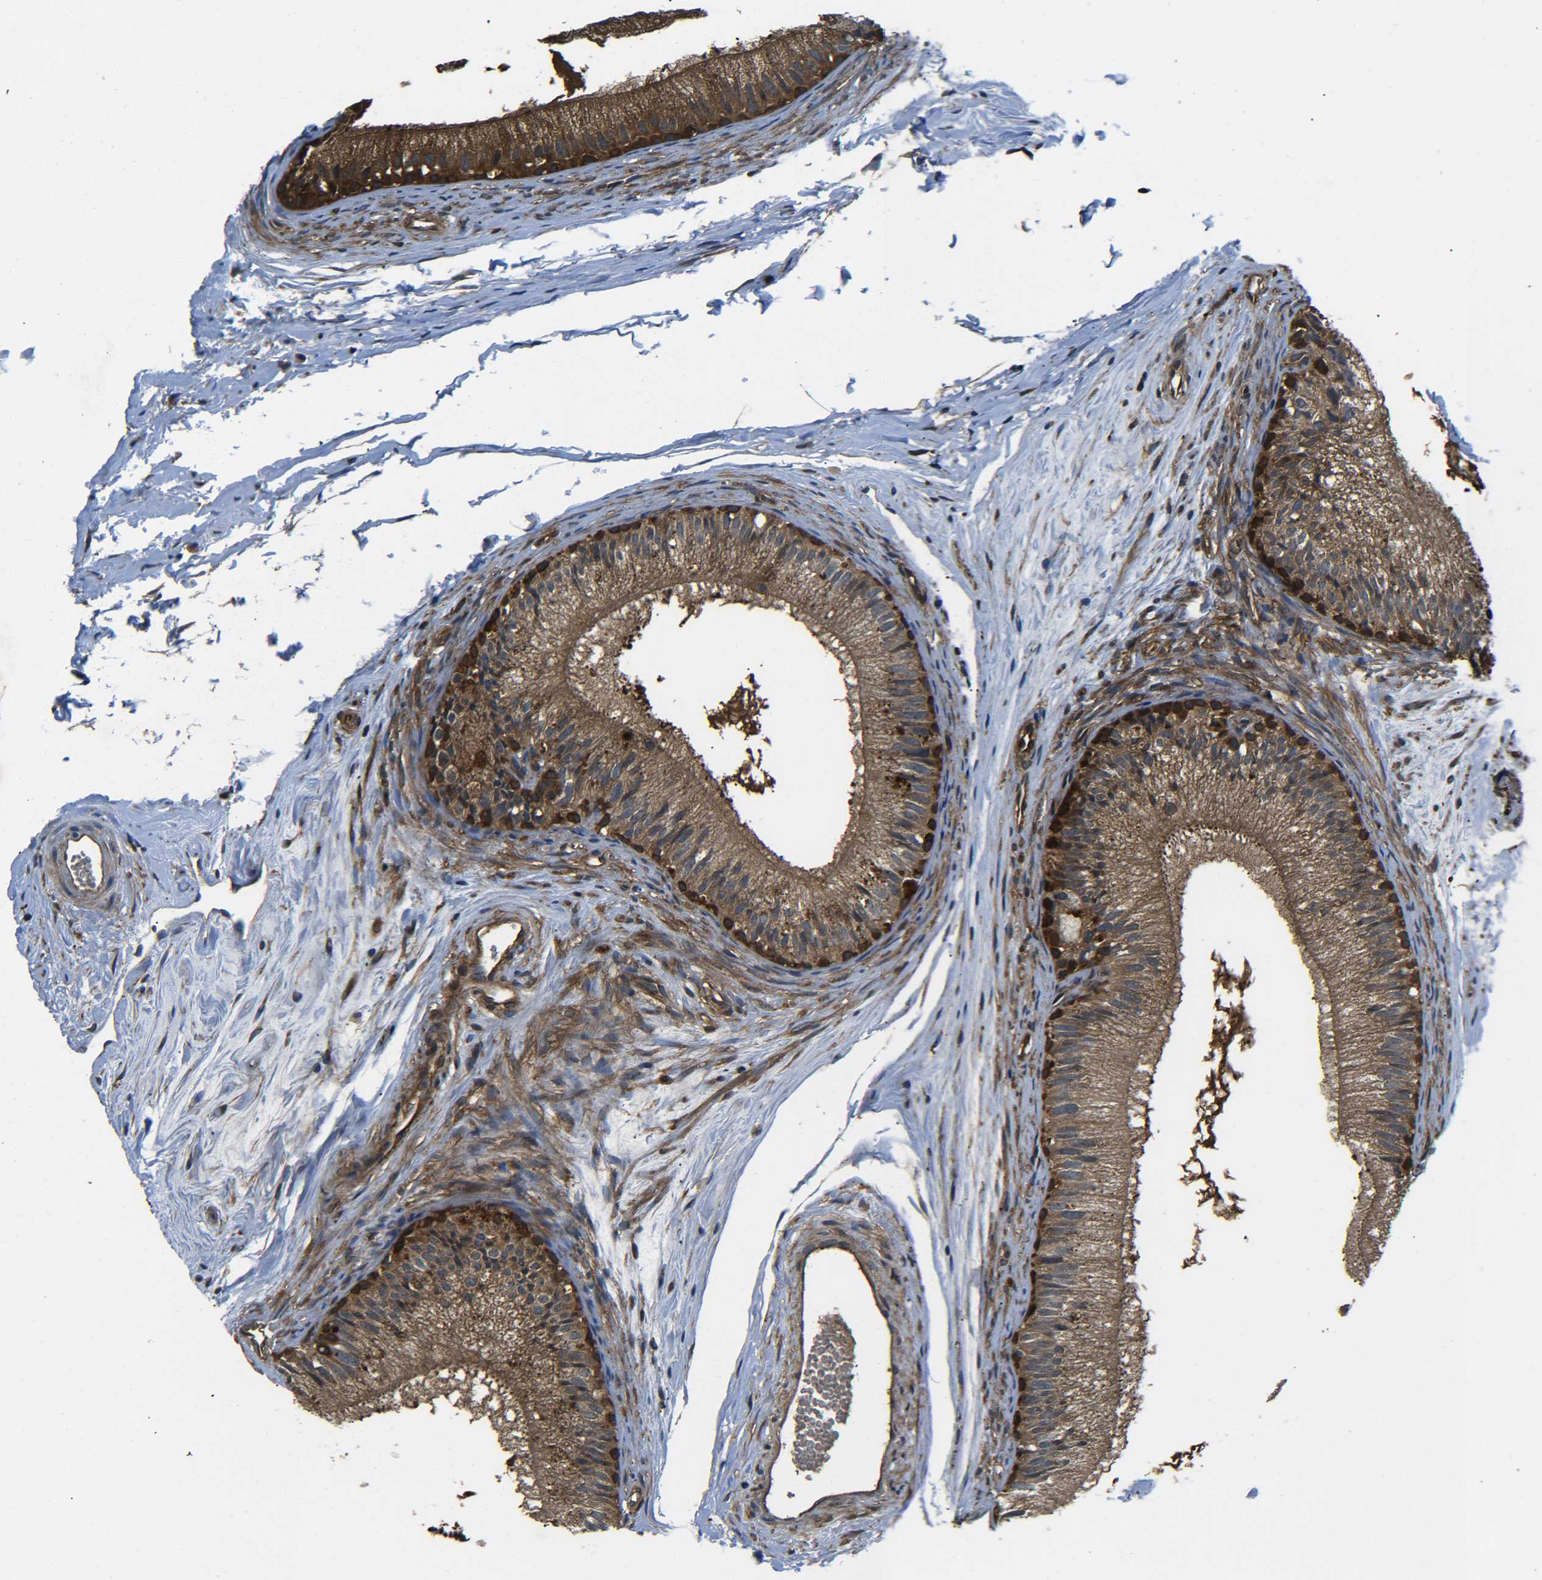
{"staining": {"intensity": "strong", "quantity": ">75%", "location": "cytoplasmic/membranous"}, "tissue": "epididymis", "cell_type": "Glandular cells", "image_type": "normal", "snomed": [{"axis": "morphology", "description": "Normal tissue, NOS"}, {"axis": "topography", "description": "Epididymis"}], "caption": "Strong cytoplasmic/membranous protein positivity is seen in about >75% of glandular cells in epididymis.", "gene": "PREB", "patient": {"sex": "male", "age": 56}}